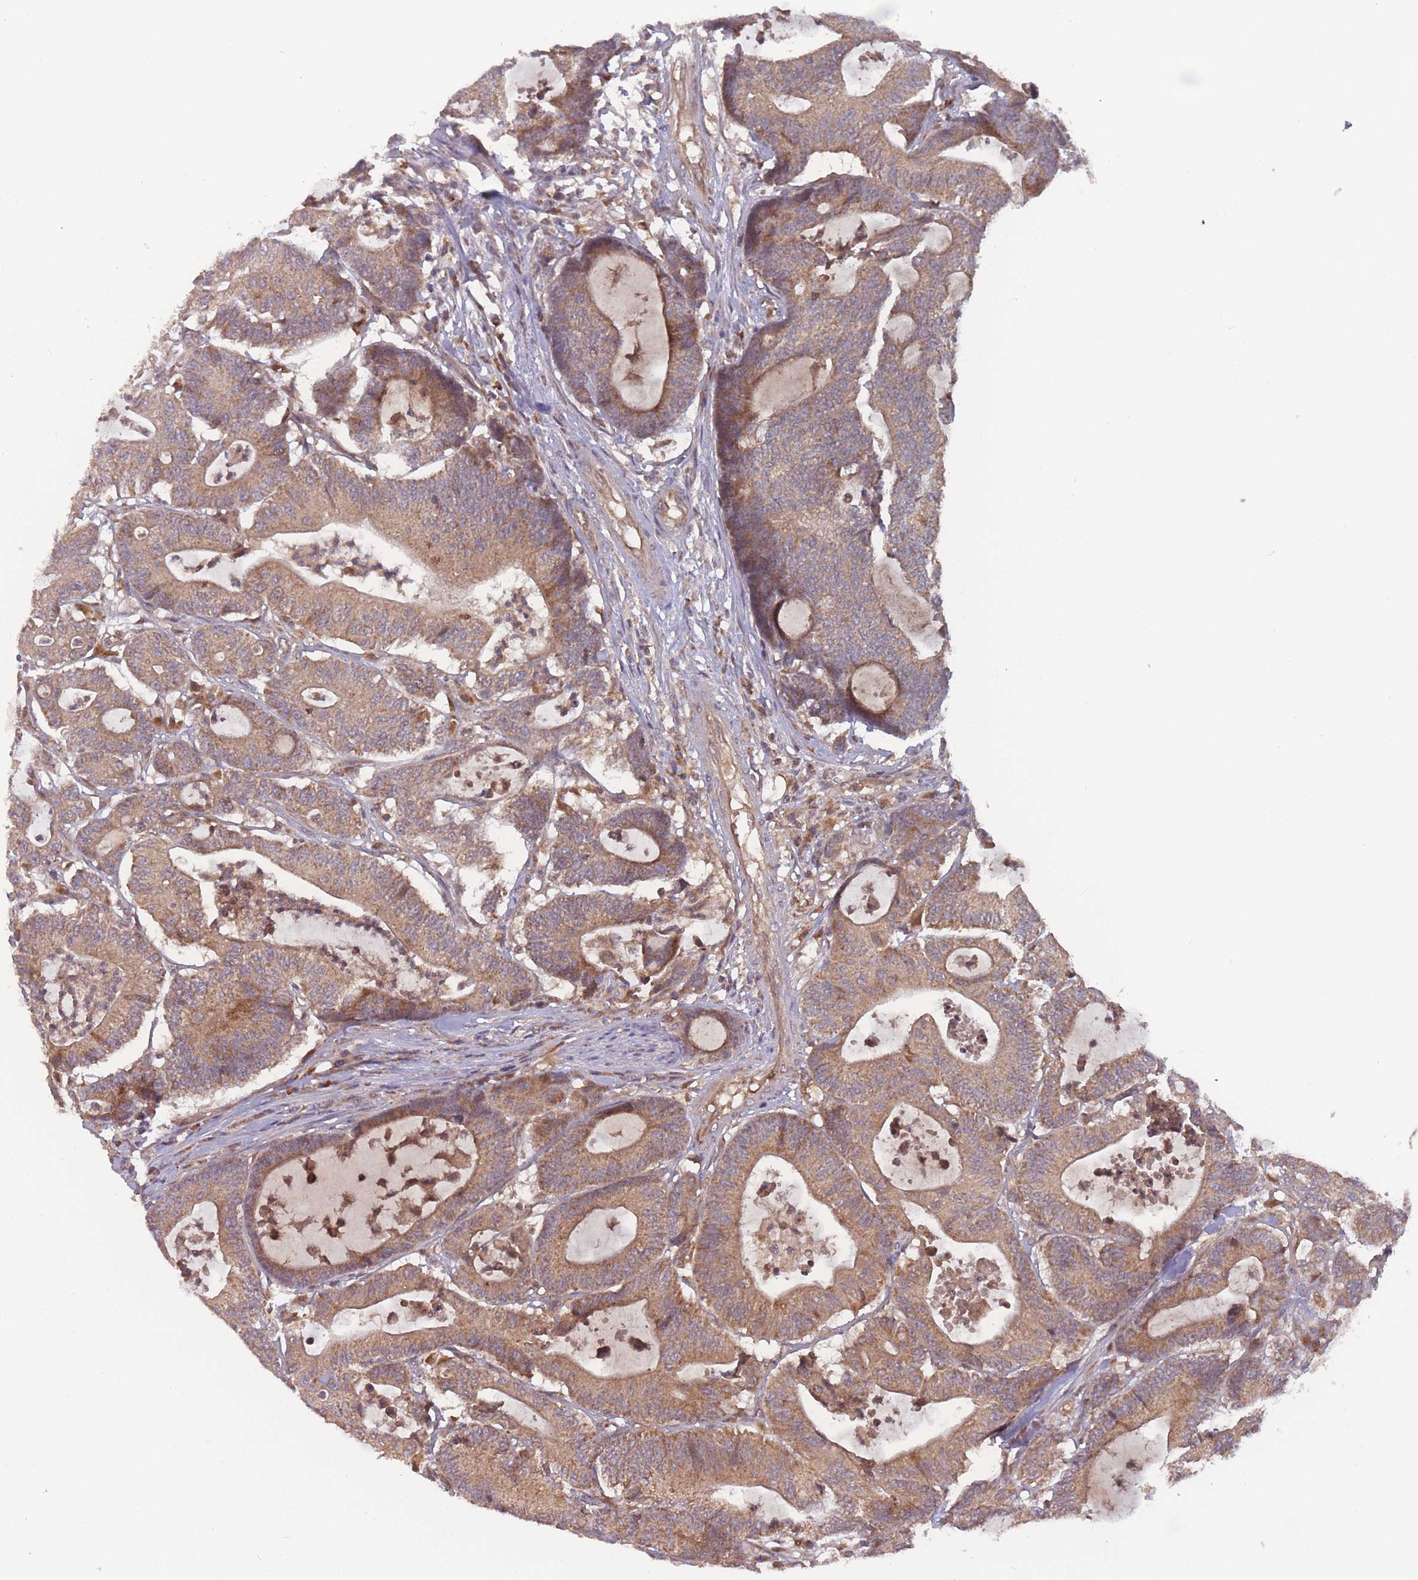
{"staining": {"intensity": "moderate", "quantity": ">75%", "location": "cytoplasmic/membranous"}, "tissue": "colorectal cancer", "cell_type": "Tumor cells", "image_type": "cancer", "snomed": [{"axis": "morphology", "description": "Adenocarcinoma, NOS"}, {"axis": "topography", "description": "Colon"}], "caption": "Human colorectal adenocarcinoma stained with a protein marker demonstrates moderate staining in tumor cells.", "gene": "ATP5MG", "patient": {"sex": "female", "age": 84}}